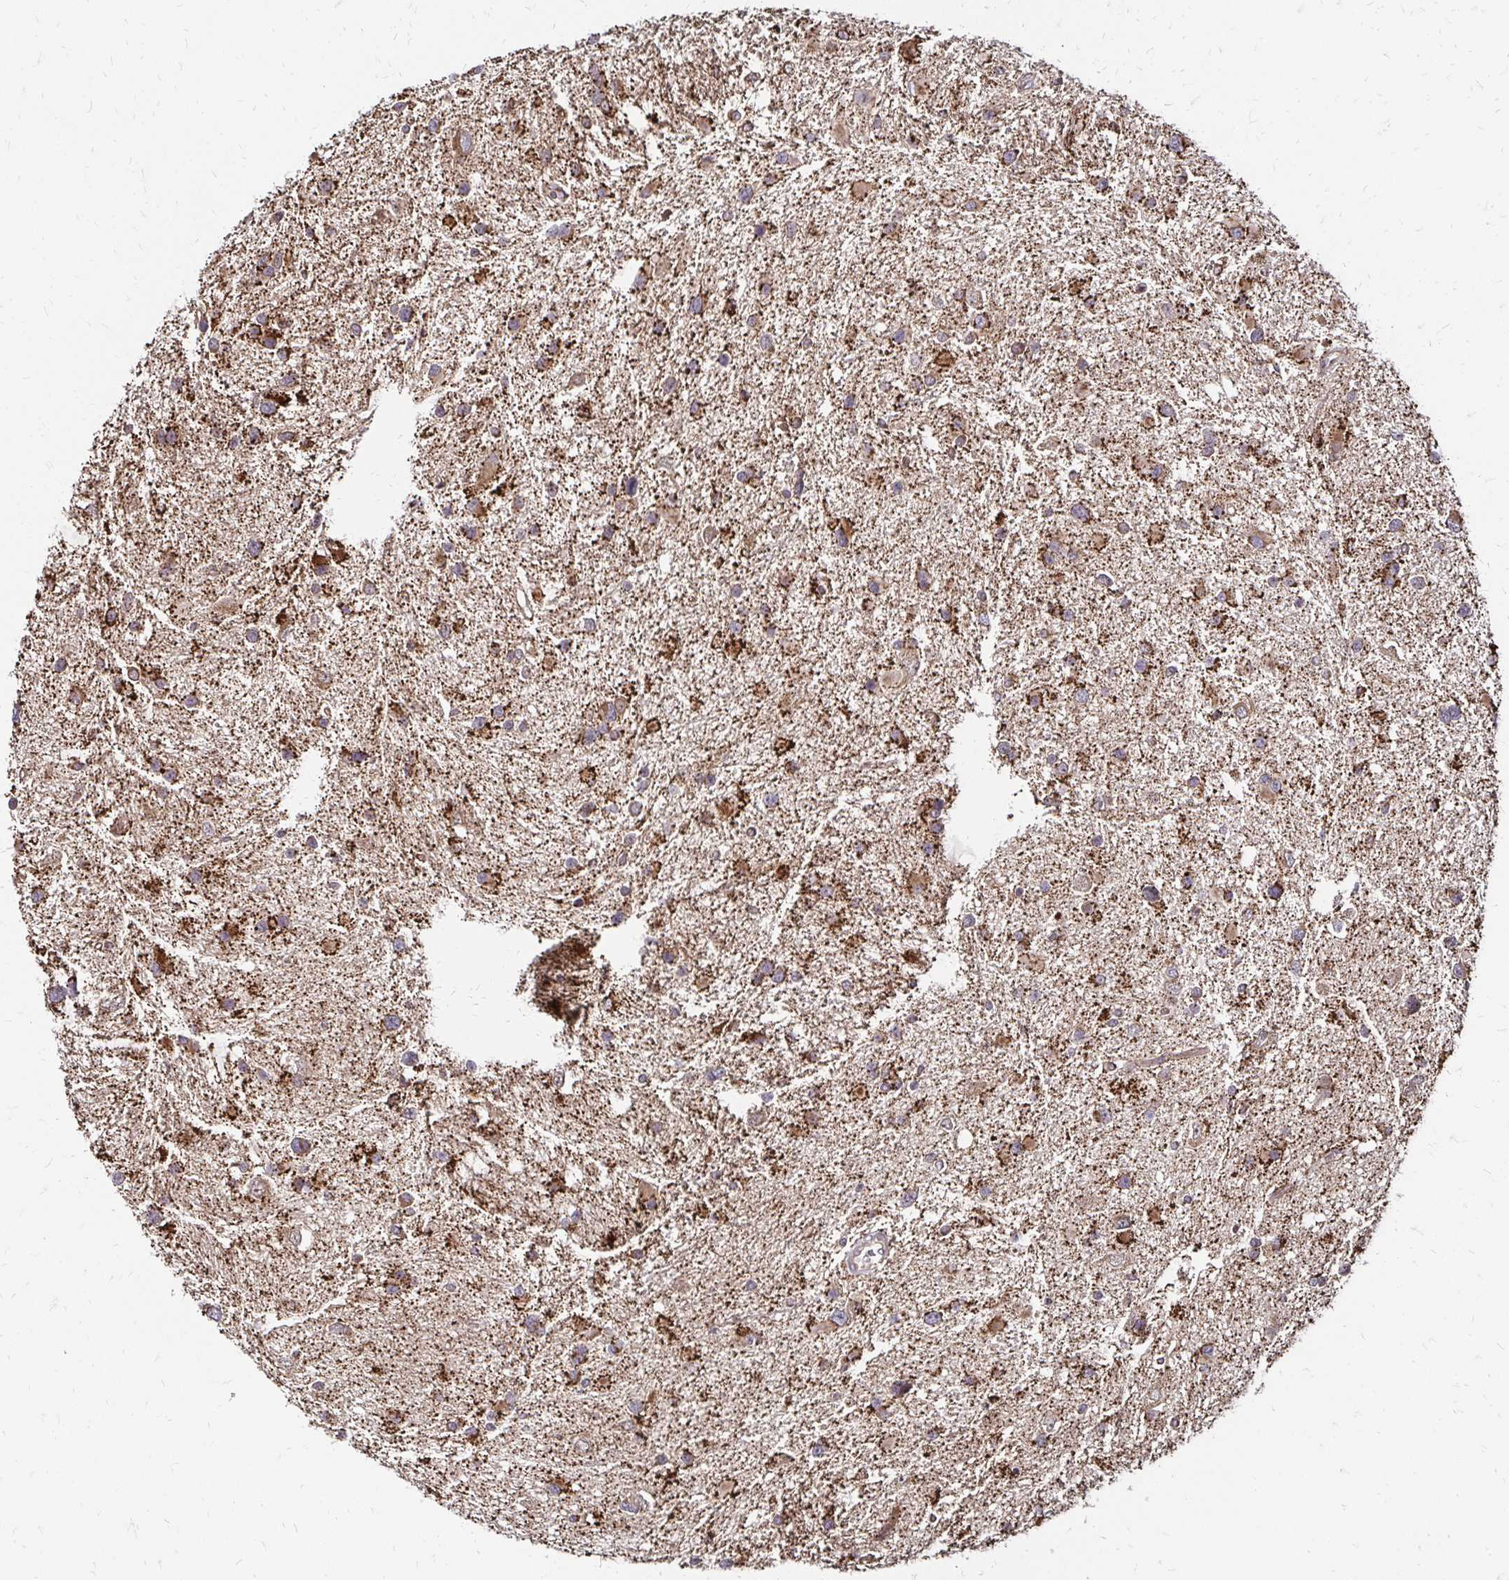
{"staining": {"intensity": "moderate", "quantity": ">75%", "location": "cytoplasmic/membranous"}, "tissue": "glioma", "cell_type": "Tumor cells", "image_type": "cancer", "snomed": [{"axis": "morphology", "description": "Glioma, malignant, Low grade"}, {"axis": "topography", "description": "Brain"}], "caption": "There is medium levels of moderate cytoplasmic/membranous positivity in tumor cells of low-grade glioma (malignant), as demonstrated by immunohistochemical staining (brown color).", "gene": "ZW10", "patient": {"sex": "female", "age": 32}}